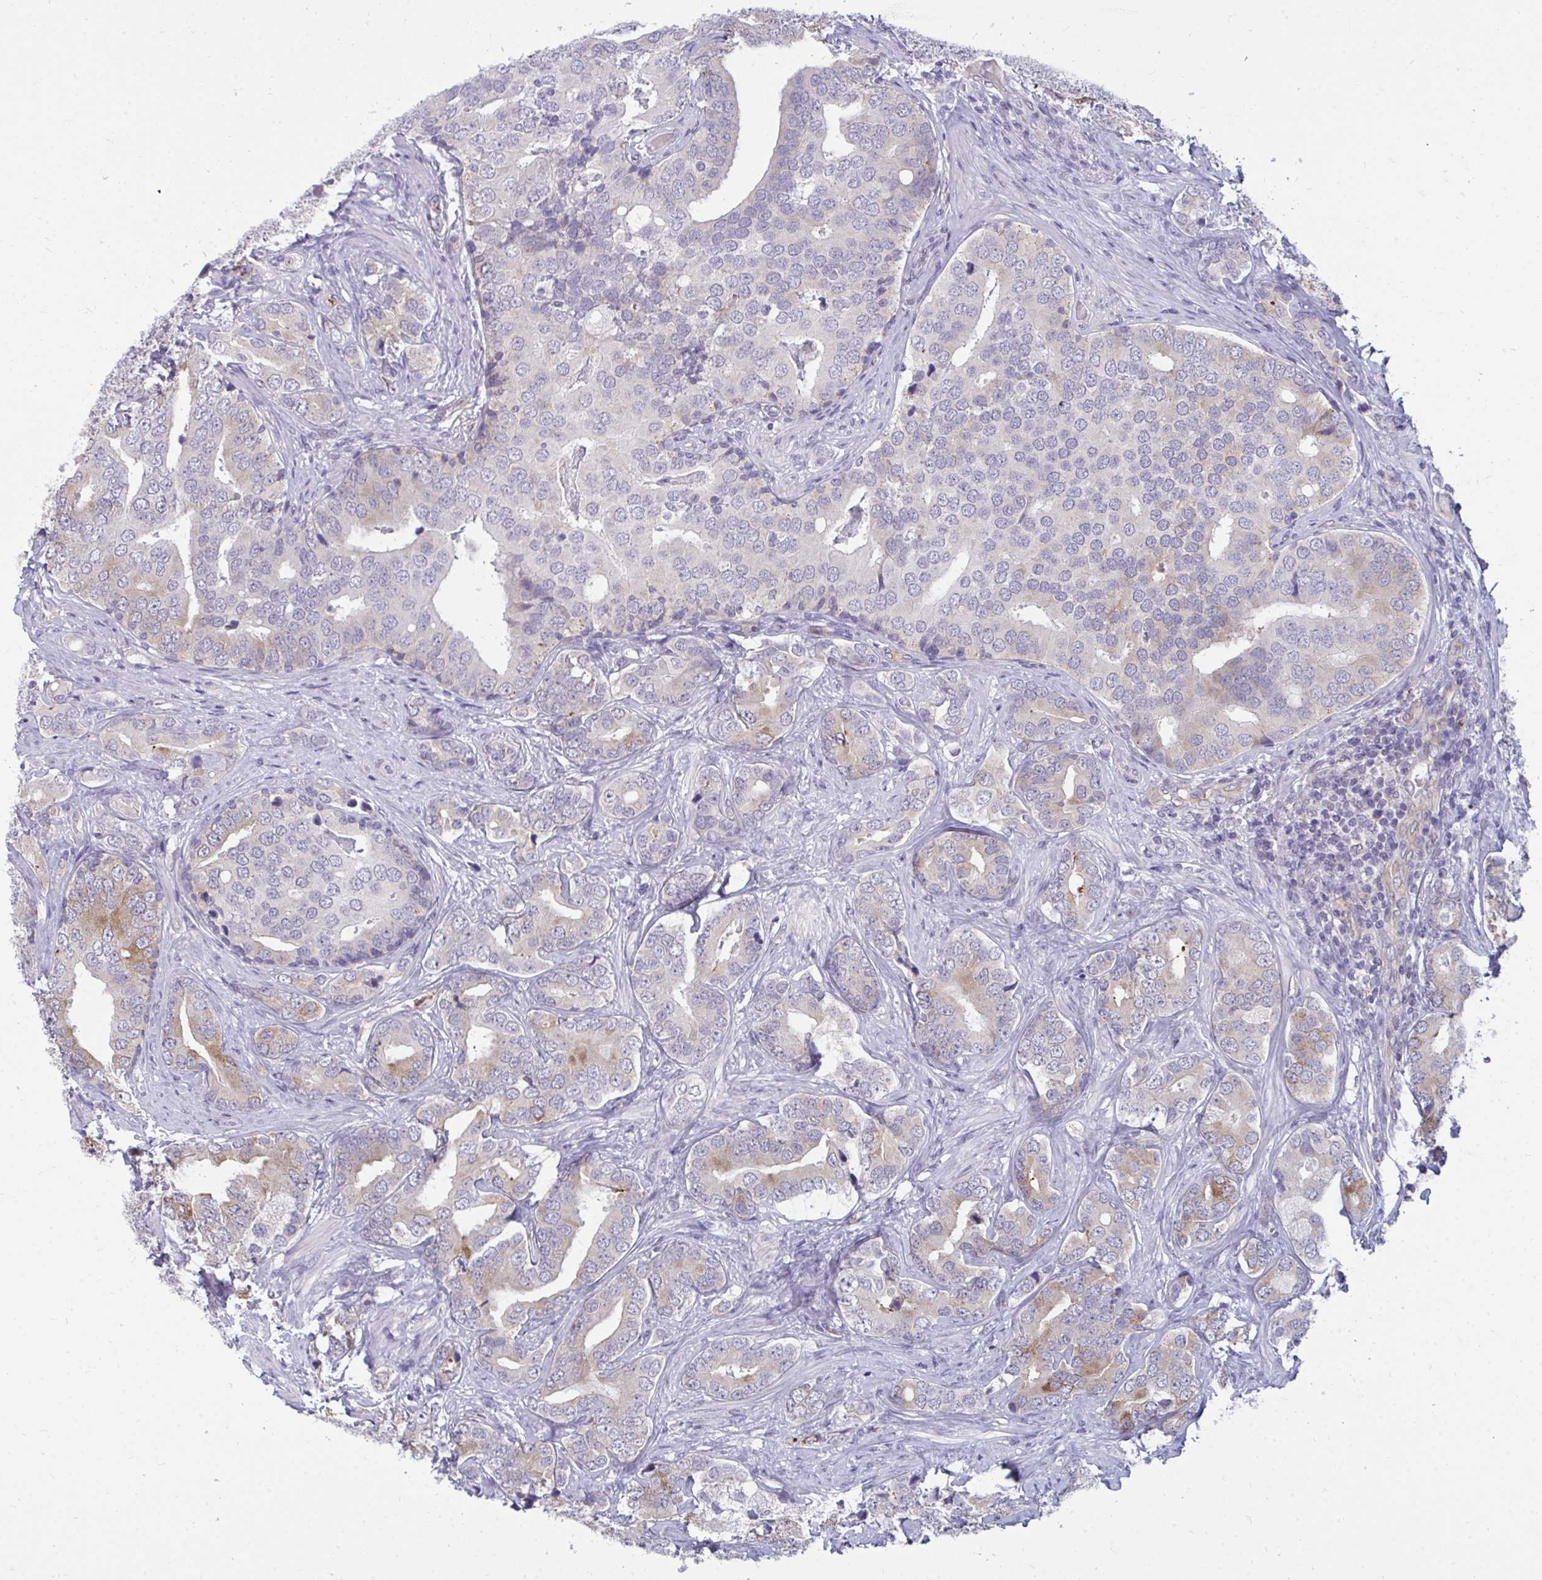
{"staining": {"intensity": "moderate", "quantity": "<25%", "location": "cytoplasmic/membranous"}, "tissue": "prostate cancer", "cell_type": "Tumor cells", "image_type": "cancer", "snomed": [{"axis": "morphology", "description": "Adenocarcinoma, High grade"}, {"axis": "topography", "description": "Prostate"}], "caption": "Prostate high-grade adenocarcinoma stained for a protein demonstrates moderate cytoplasmic/membranous positivity in tumor cells.", "gene": "ACSL5", "patient": {"sex": "male", "age": 62}}